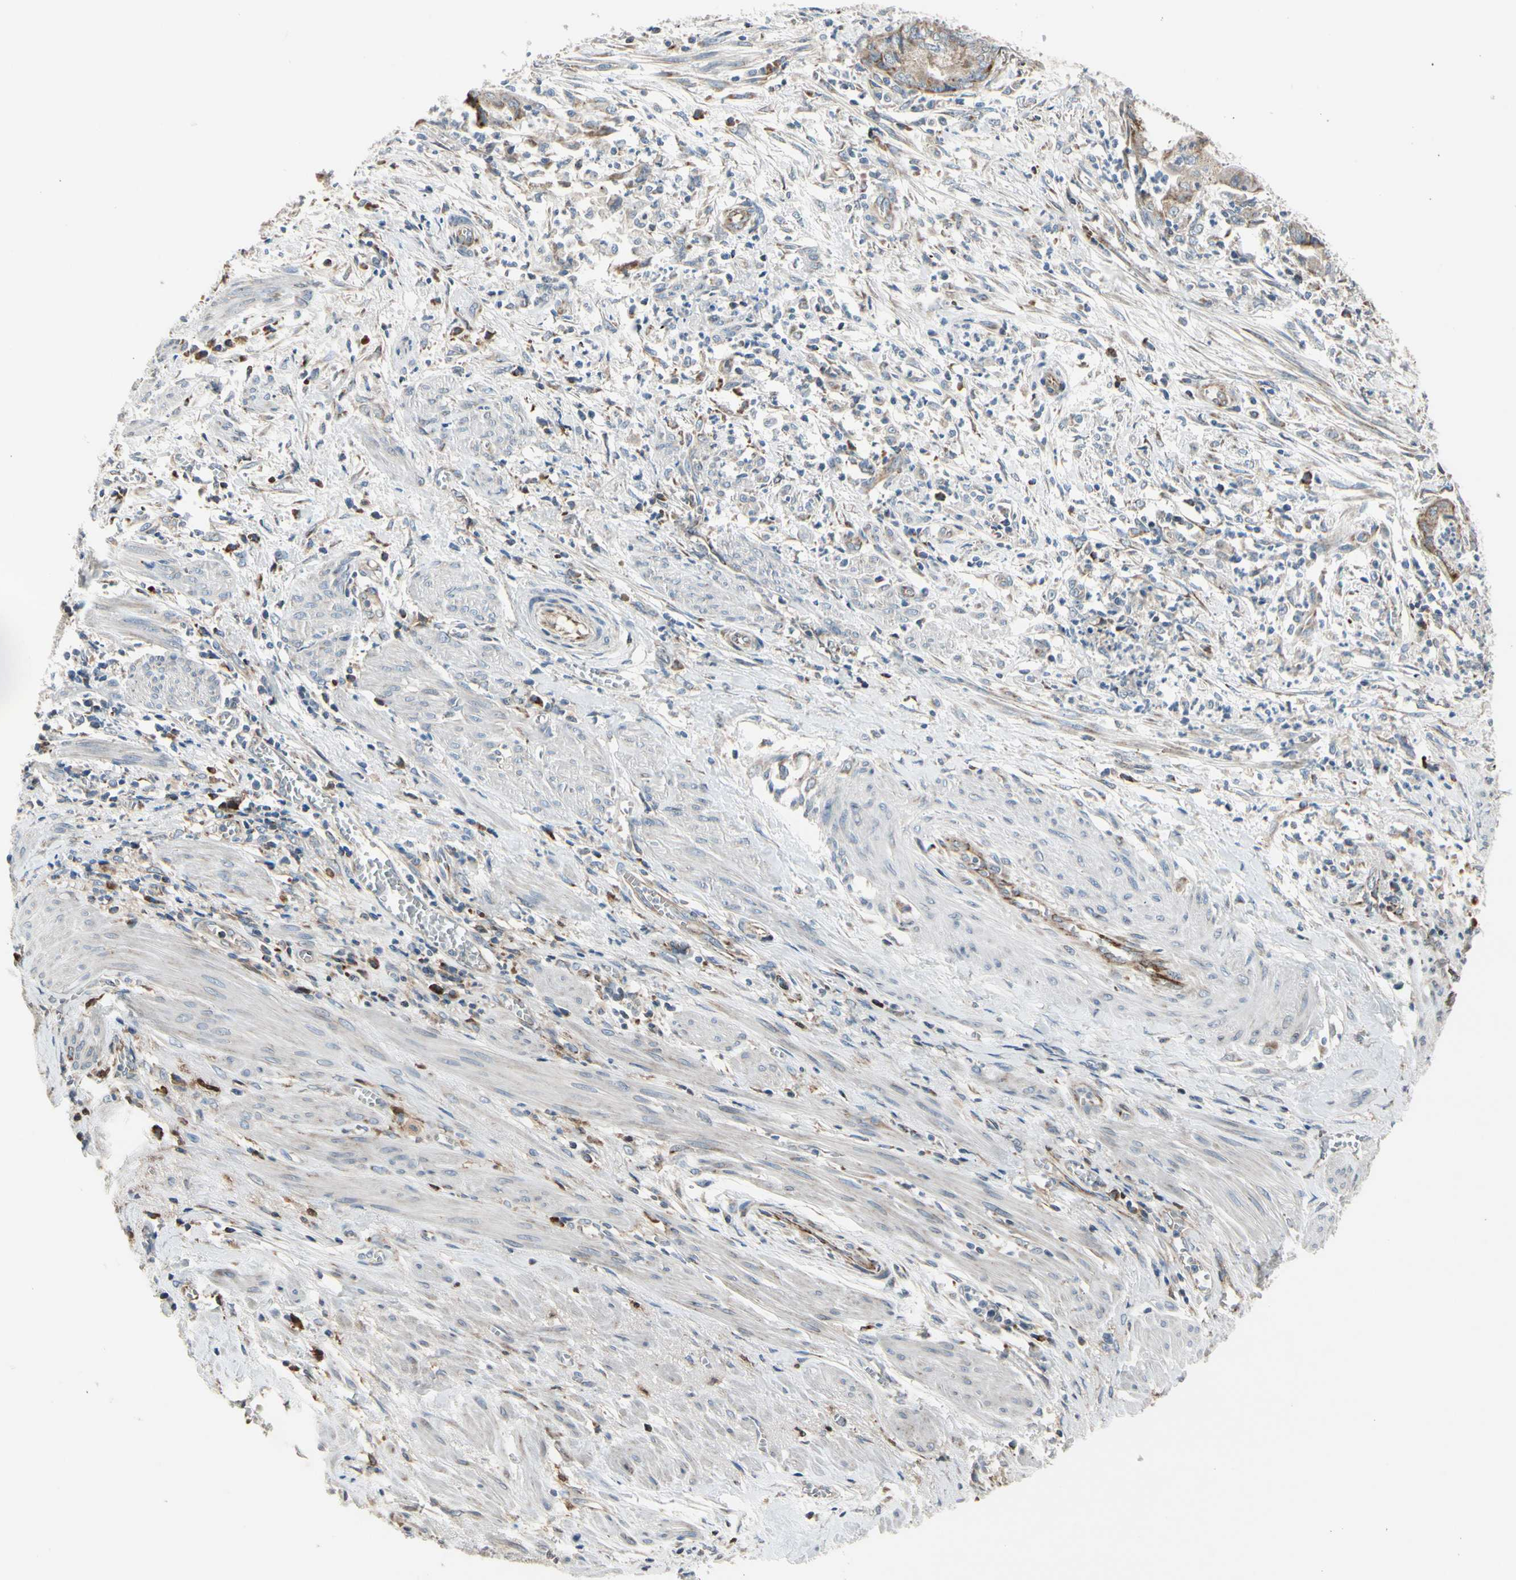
{"staining": {"intensity": "weak", "quantity": ">75%", "location": "cytoplasmic/membranous"}, "tissue": "endometrial cancer", "cell_type": "Tumor cells", "image_type": "cancer", "snomed": [{"axis": "morphology", "description": "Necrosis, NOS"}, {"axis": "morphology", "description": "Adenocarcinoma, NOS"}, {"axis": "topography", "description": "Endometrium"}], "caption": "Protein staining of adenocarcinoma (endometrial) tissue exhibits weak cytoplasmic/membranous positivity in approximately >75% of tumor cells.", "gene": "NPHP3", "patient": {"sex": "female", "age": 79}}